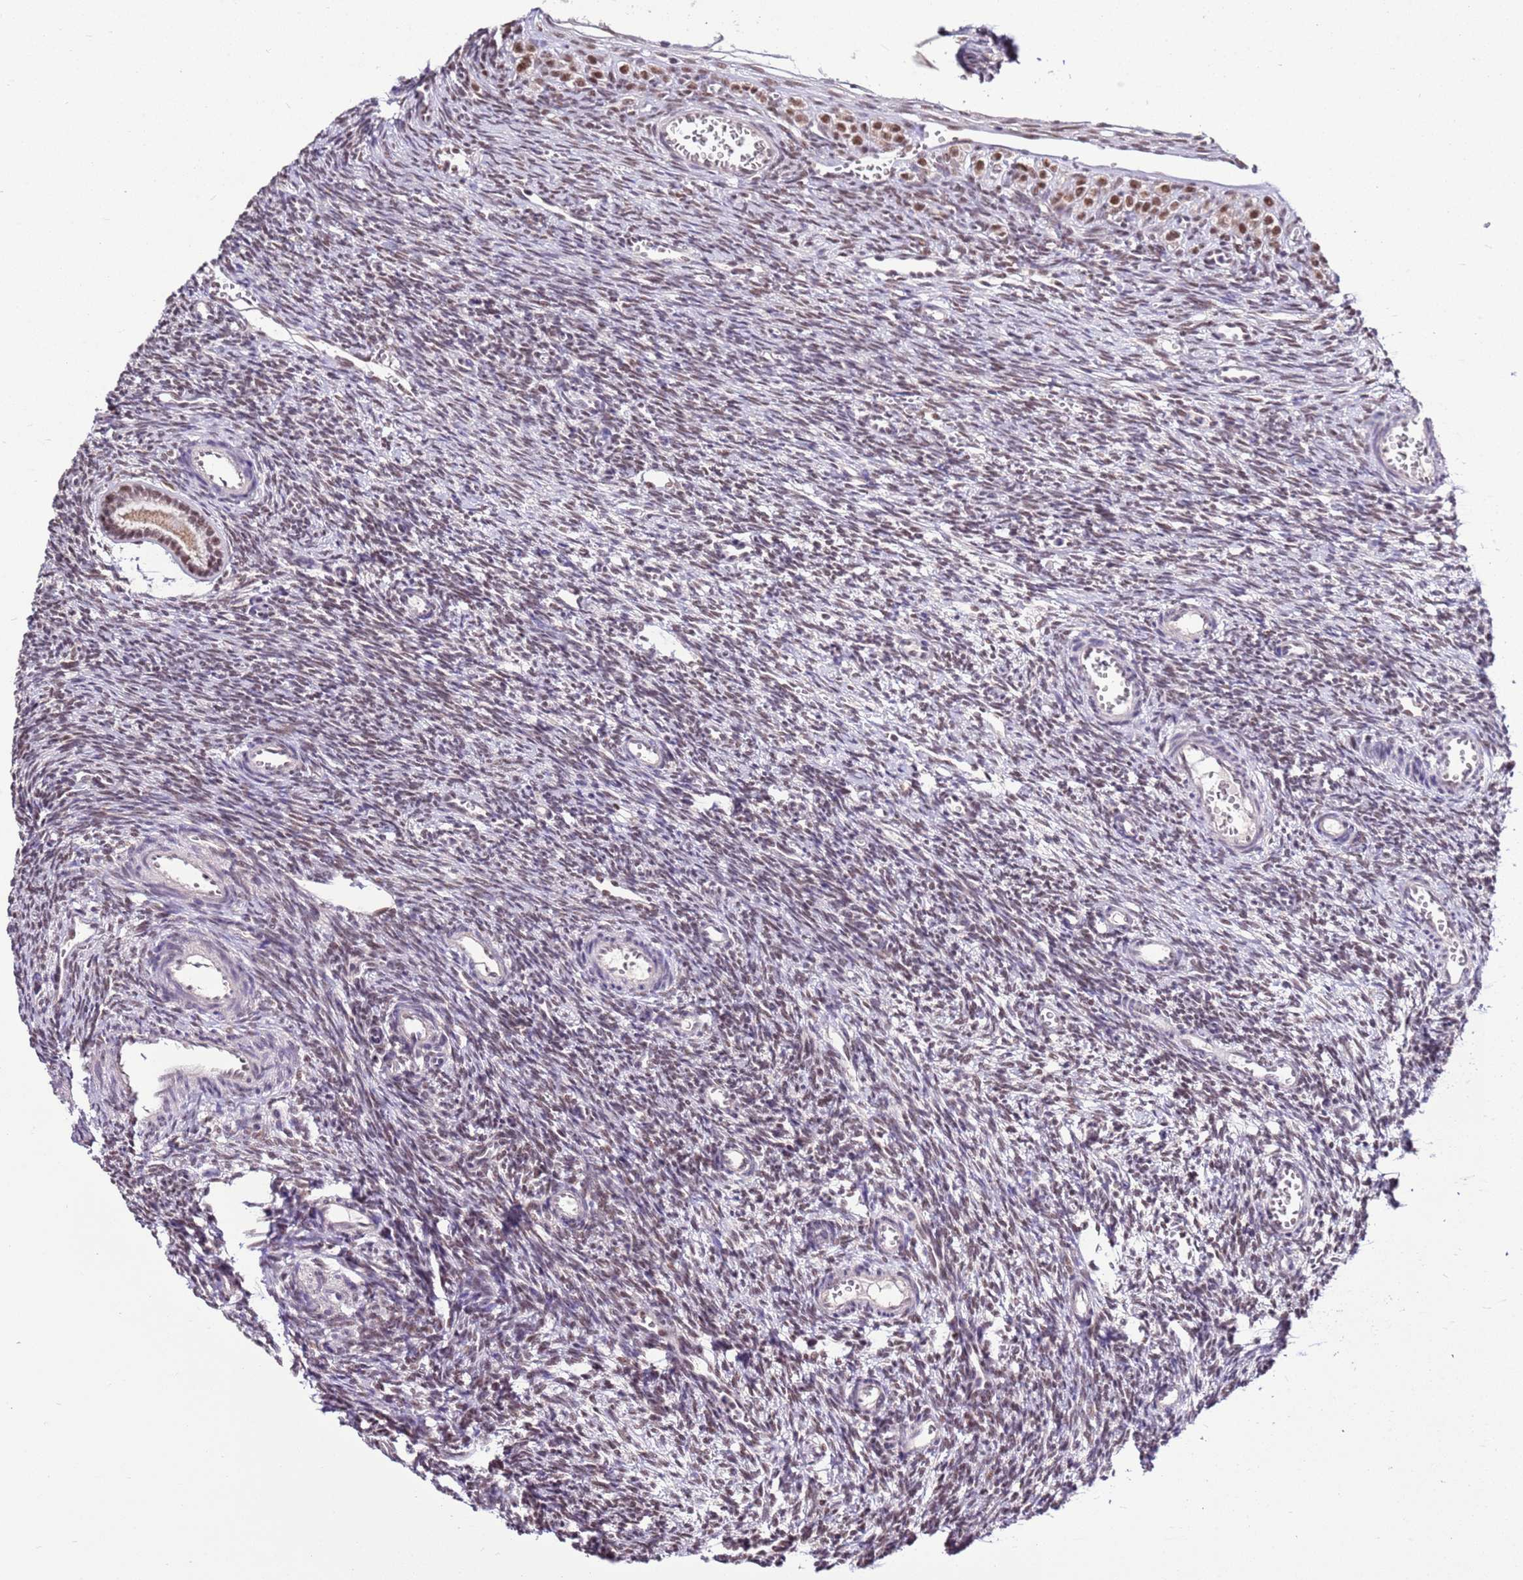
{"staining": {"intensity": "moderate", "quantity": ">75%", "location": "nuclear"}, "tissue": "ovary", "cell_type": "Follicle cells", "image_type": "normal", "snomed": [{"axis": "morphology", "description": "Normal tissue, NOS"}, {"axis": "topography", "description": "Ovary"}], "caption": "Brown immunohistochemical staining in normal human ovary displays moderate nuclear positivity in about >75% of follicle cells.", "gene": "AKAP8L", "patient": {"sex": "female", "age": 39}}